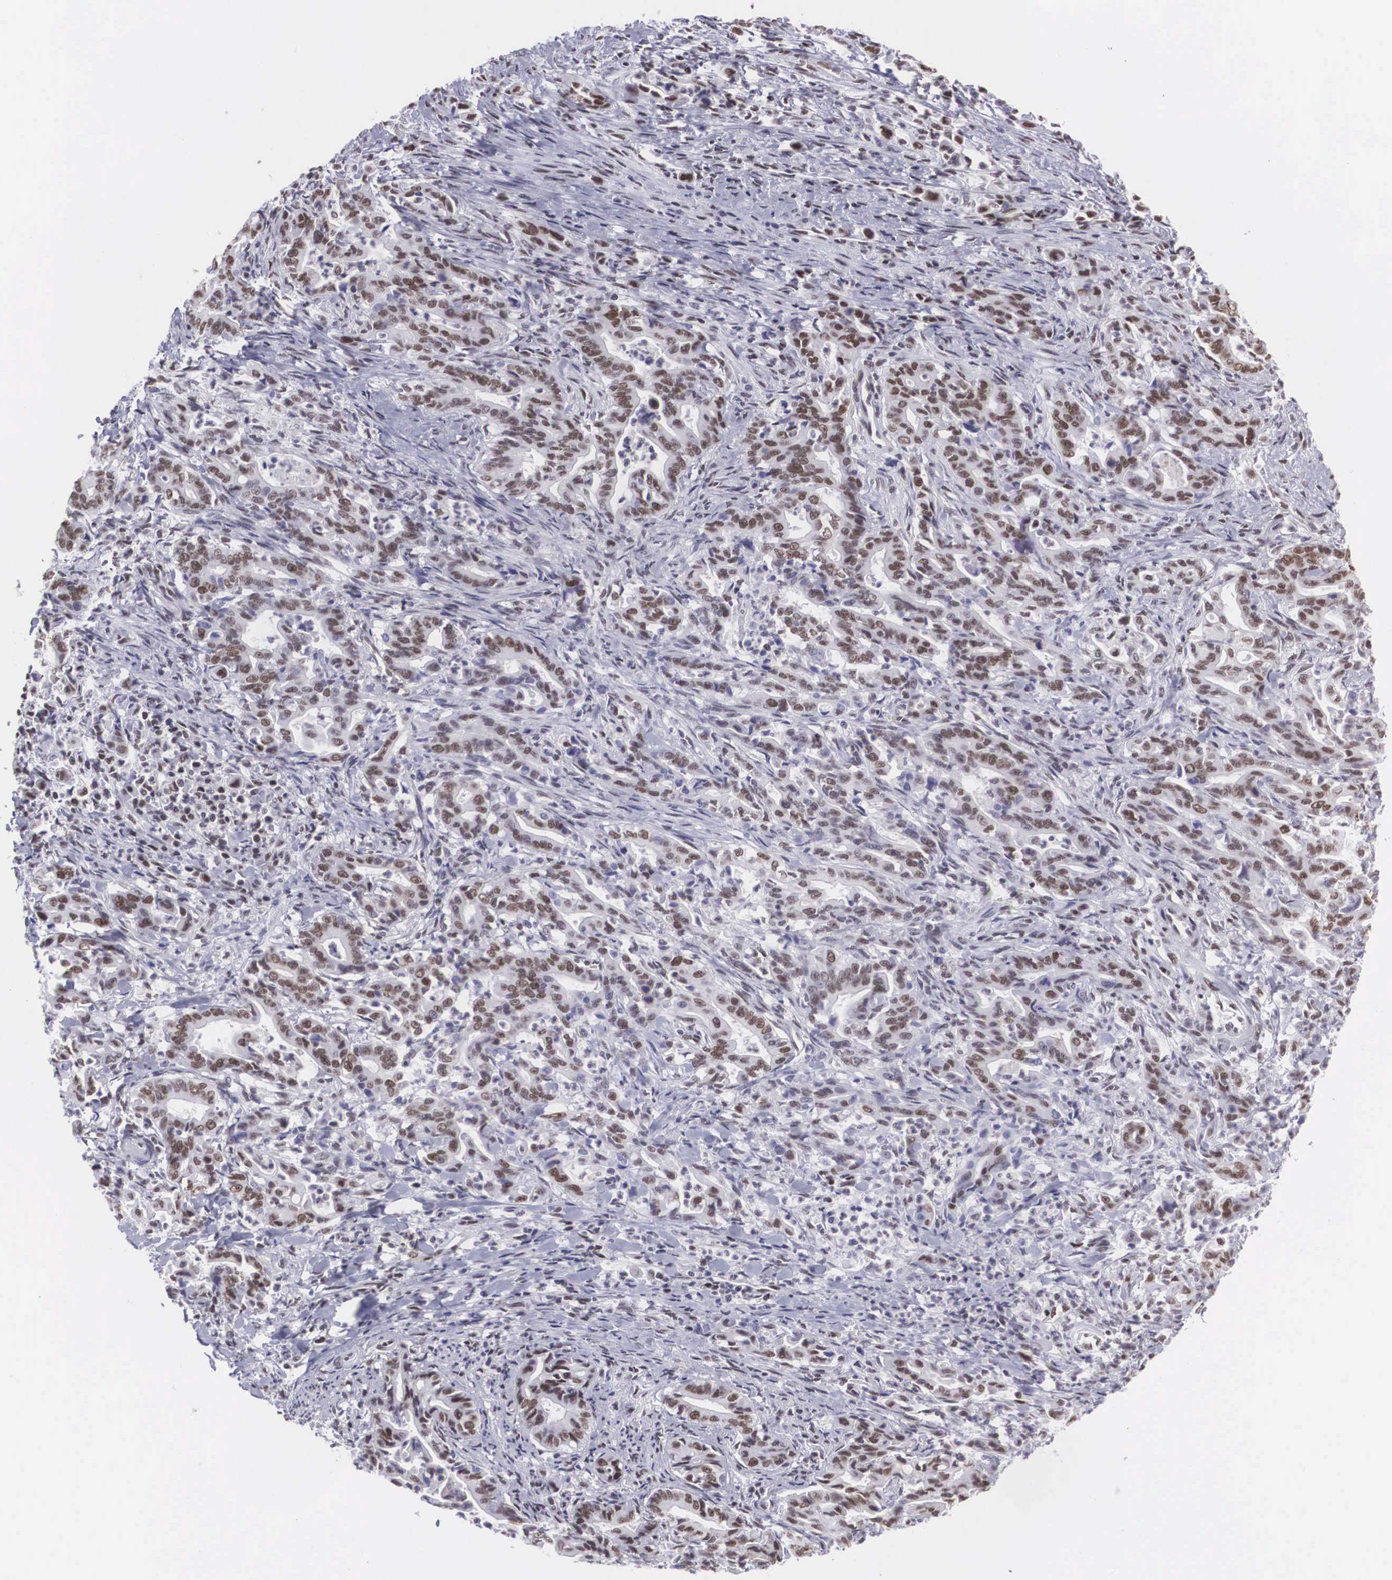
{"staining": {"intensity": "weak", "quantity": "25%-75%", "location": "nuclear"}, "tissue": "stomach cancer", "cell_type": "Tumor cells", "image_type": "cancer", "snomed": [{"axis": "morphology", "description": "Adenocarcinoma, NOS"}, {"axis": "topography", "description": "Stomach"}], "caption": "Tumor cells reveal low levels of weak nuclear expression in approximately 25%-75% of cells in human stomach adenocarcinoma.", "gene": "CSTF2", "patient": {"sex": "female", "age": 76}}